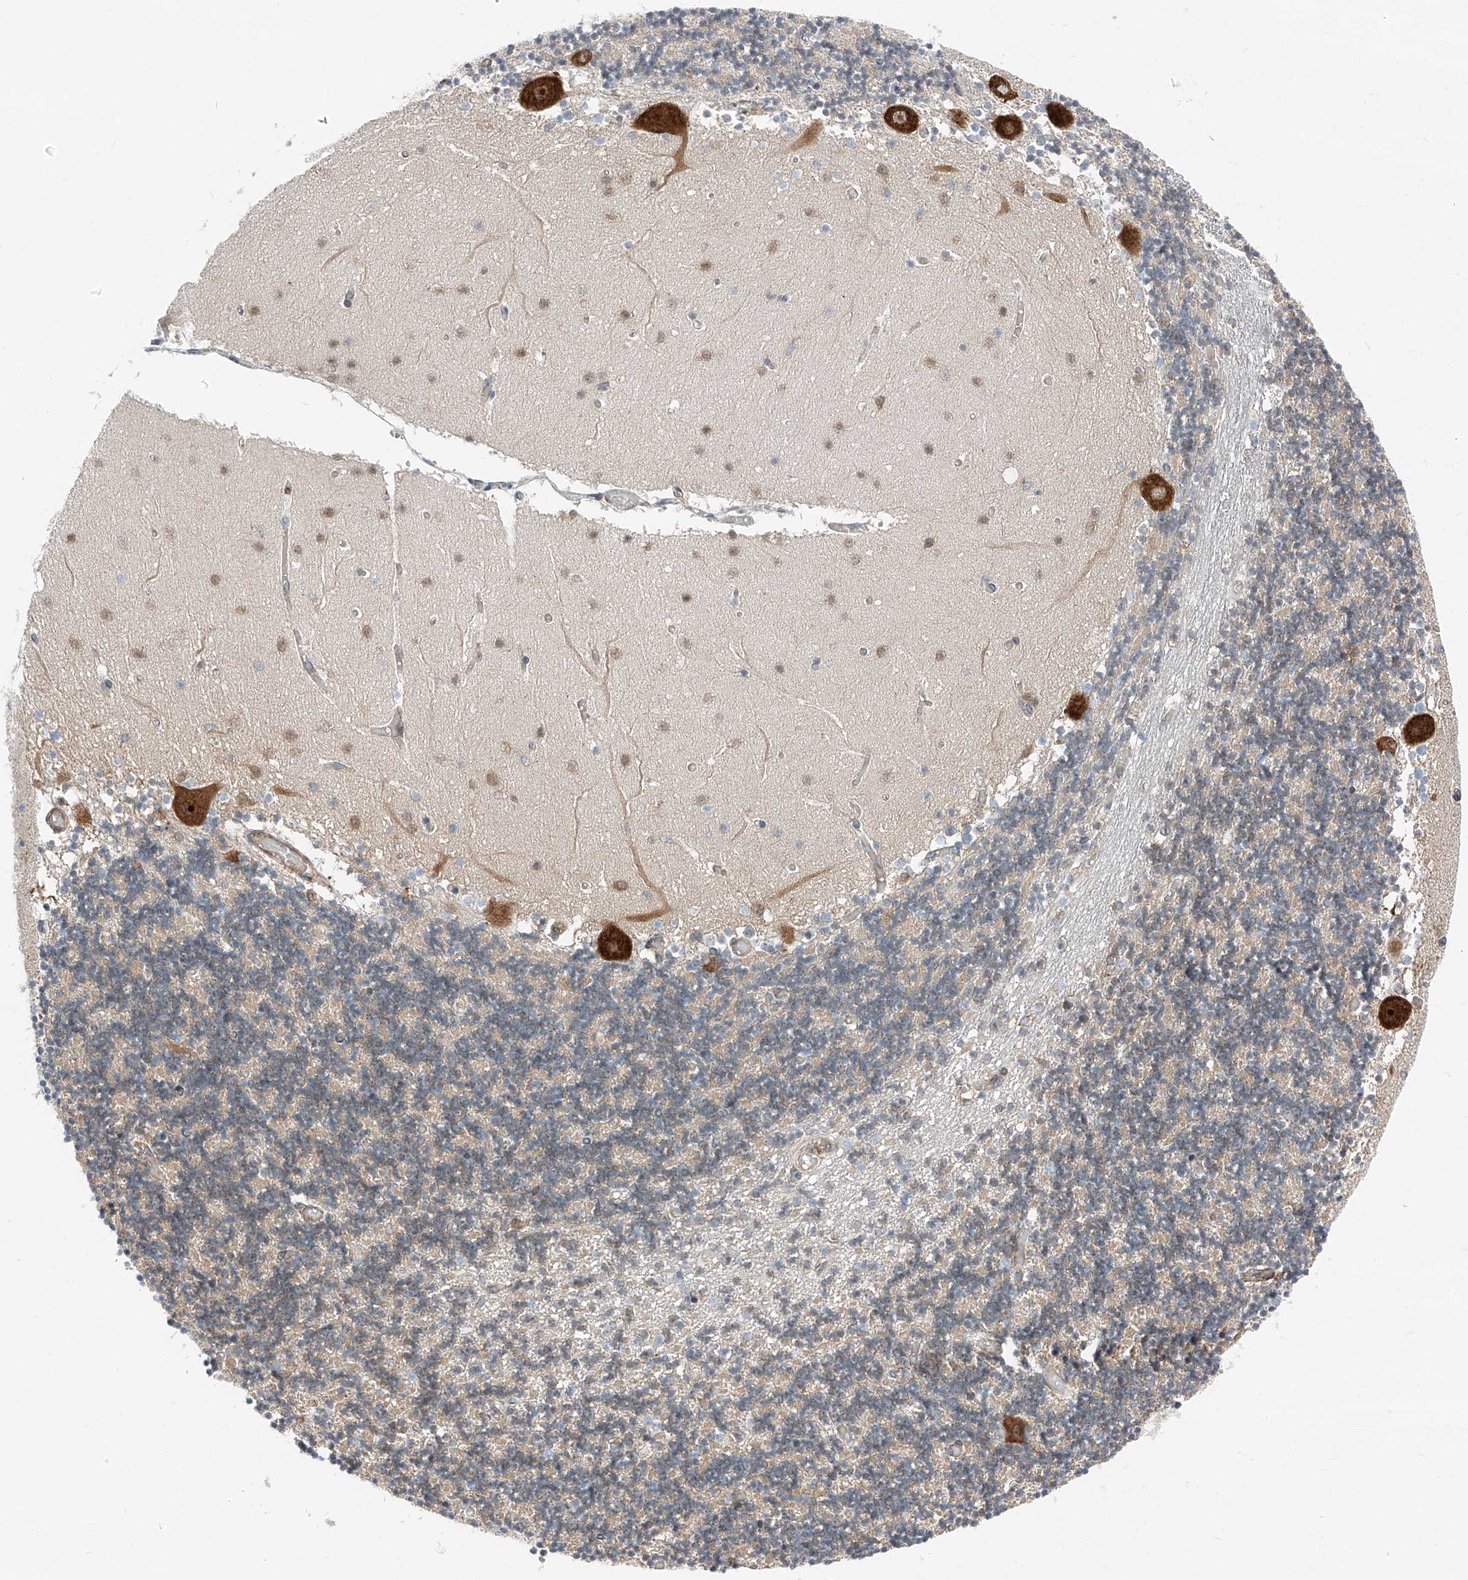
{"staining": {"intensity": "weak", "quantity": "25%-75%", "location": "cytoplasmic/membranous"}, "tissue": "cerebellum", "cell_type": "Cells in granular layer", "image_type": "normal", "snomed": [{"axis": "morphology", "description": "Normal tissue, NOS"}, {"axis": "topography", "description": "Cerebellum"}], "caption": "This micrograph demonstrates unremarkable cerebellum stained with immunohistochemistry to label a protein in brown. The cytoplasmic/membranous of cells in granular layer show weak positivity for the protein. Nuclei are counter-stained blue.", "gene": "ZC3H15", "patient": {"sex": "female", "age": 28}}